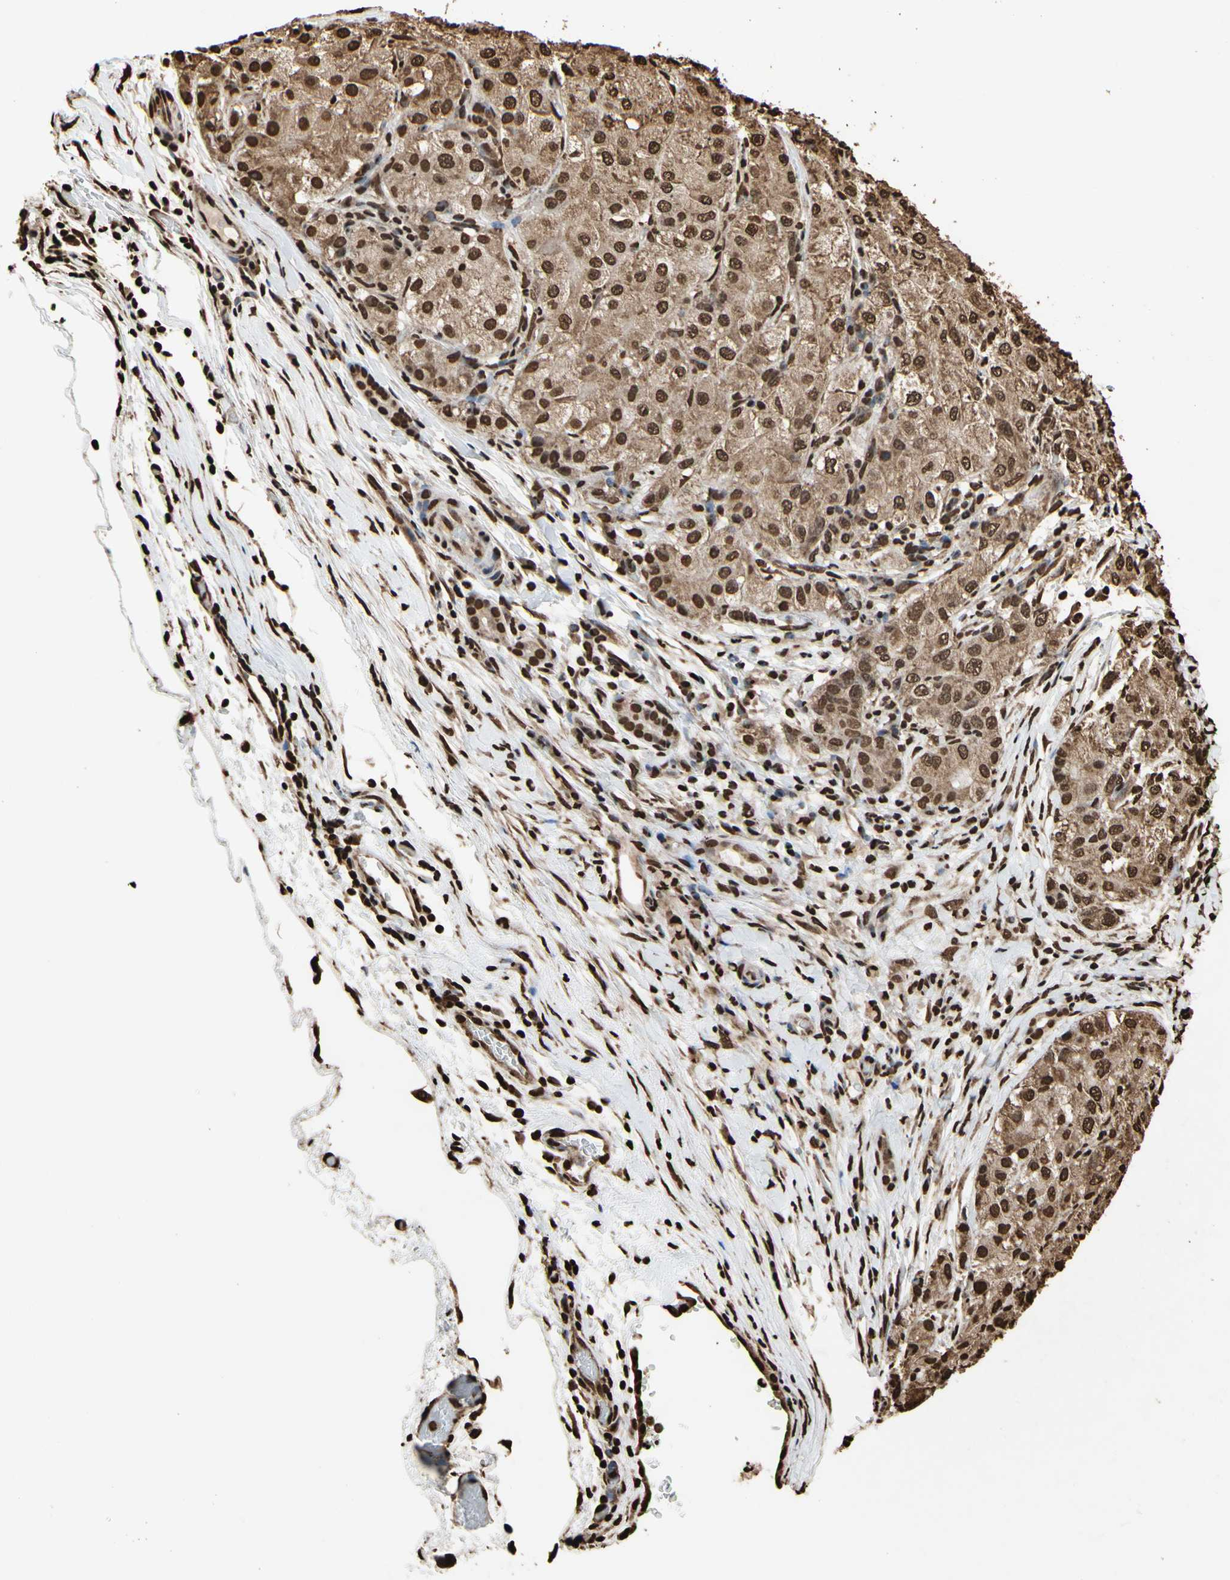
{"staining": {"intensity": "strong", "quantity": ">75%", "location": "cytoplasmic/membranous,nuclear"}, "tissue": "liver cancer", "cell_type": "Tumor cells", "image_type": "cancer", "snomed": [{"axis": "morphology", "description": "Carcinoma, Hepatocellular, NOS"}, {"axis": "topography", "description": "Liver"}], "caption": "Immunohistochemical staining of liver hepatocellular carcinoma displays strong cytoplasmic/membranous and nuclear protein staining in about >75% of tumor cells.", "gene": "HNRNPK", "patient": {"sex": "male", "age": 80}}